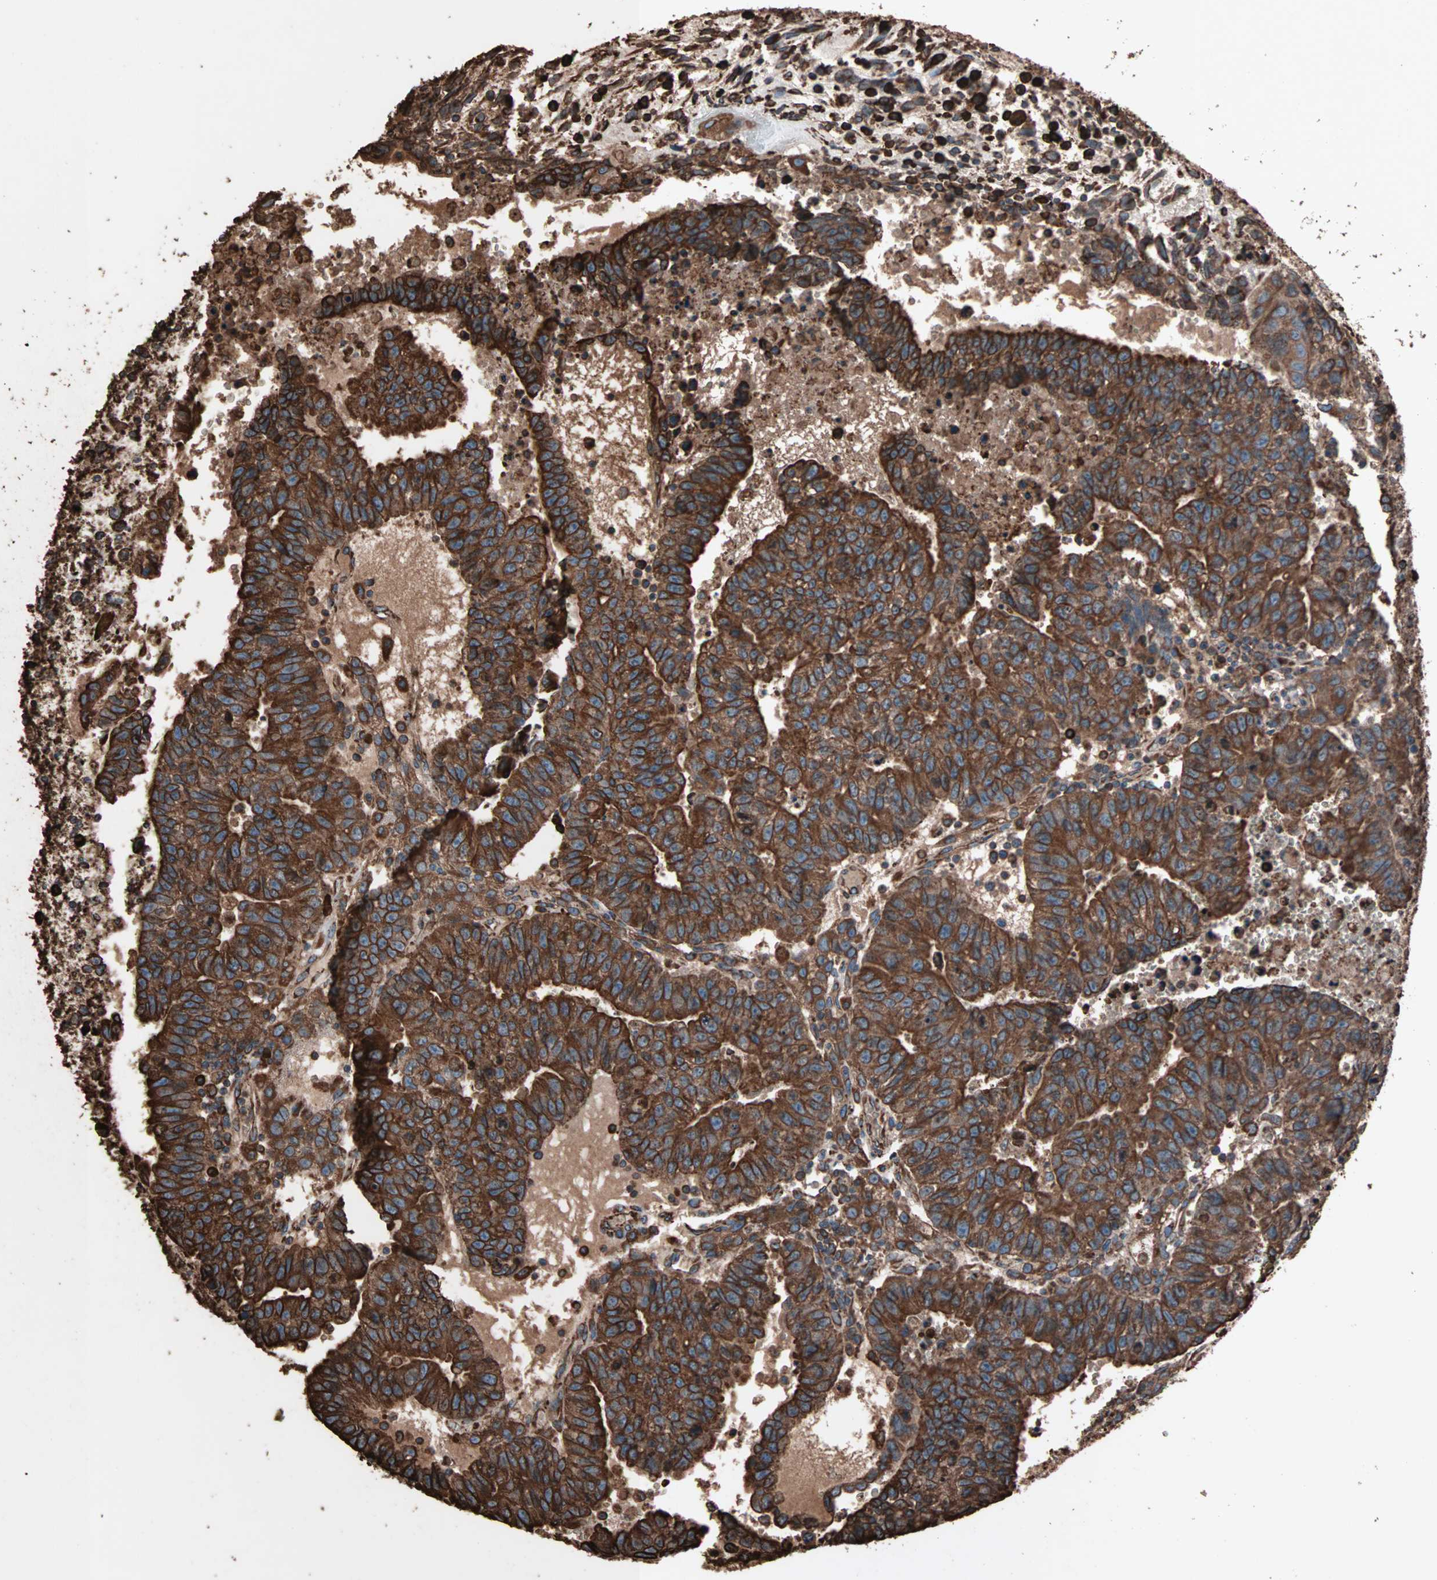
{"staining": {"intensity": "strong", "quantity": ">75%", "location": "cytoplasmic/membranous"}, "tissue": "testis cancer", "cell_type": "Tumor cells", "image_type": "cancer", "snomed": [{"axis": "morphology", "description": "Seminoma, NOS"}, {"axis": "morphology", "description": "Carcinoma, Embryonal, NOS"}, {"axis": "topography", "description": "Testis"}], "caption": "Brown immunohistochemical staining in human testis cancer reveals strong cytoplasmic/membranous staining in approximately >75% of tumor cells. The protein is stained brown, and the nuclei are stained in blue (DAB IHC with brightfield microscopy, high magnification).", "gene": "HSP90B1", "patient": {"sex": "male", "age": 52}}